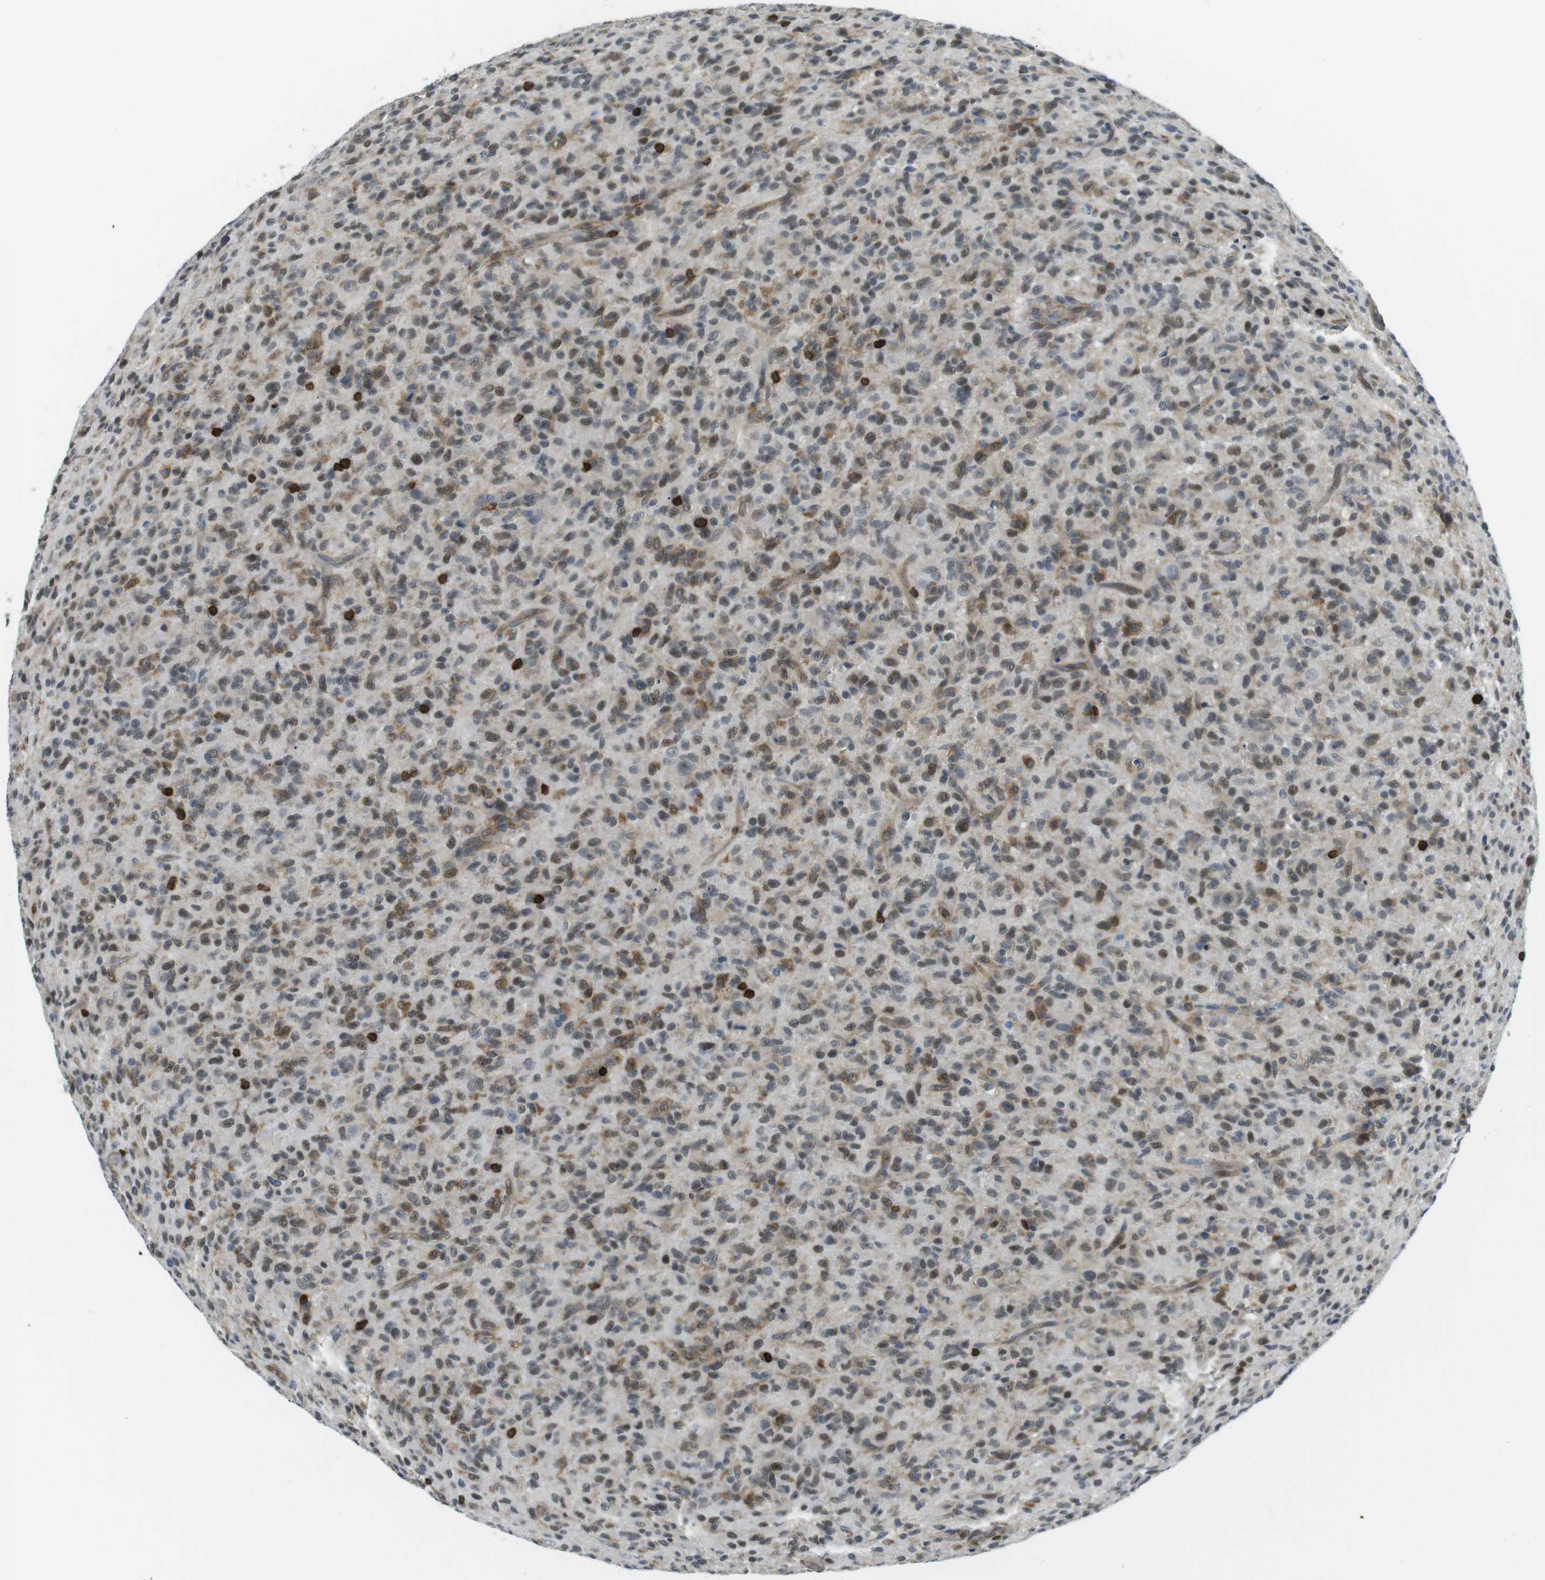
{"staining": {"intensity": "weak", "quantity": "25%-75%", "location": "cytoplasmic/membranous,nuclear"}, "tissue": "glioma", "cell_type": "Tumor cells", "image_type": "cancer", "snomed": [{"axis": "morphology", "description": "Glioma, malignant, High grade"}, {"axis": "topography", "description": "Brain"}], "caption": "Approximately 25%-75% of tumor cells in human glioma exhibit weak cytoplasmic/membranous and nuclear protein expression as visualized by brown immunohistochemical staining.", "gene": "STK10", "patient": {"sex": "male", "age": 71}}